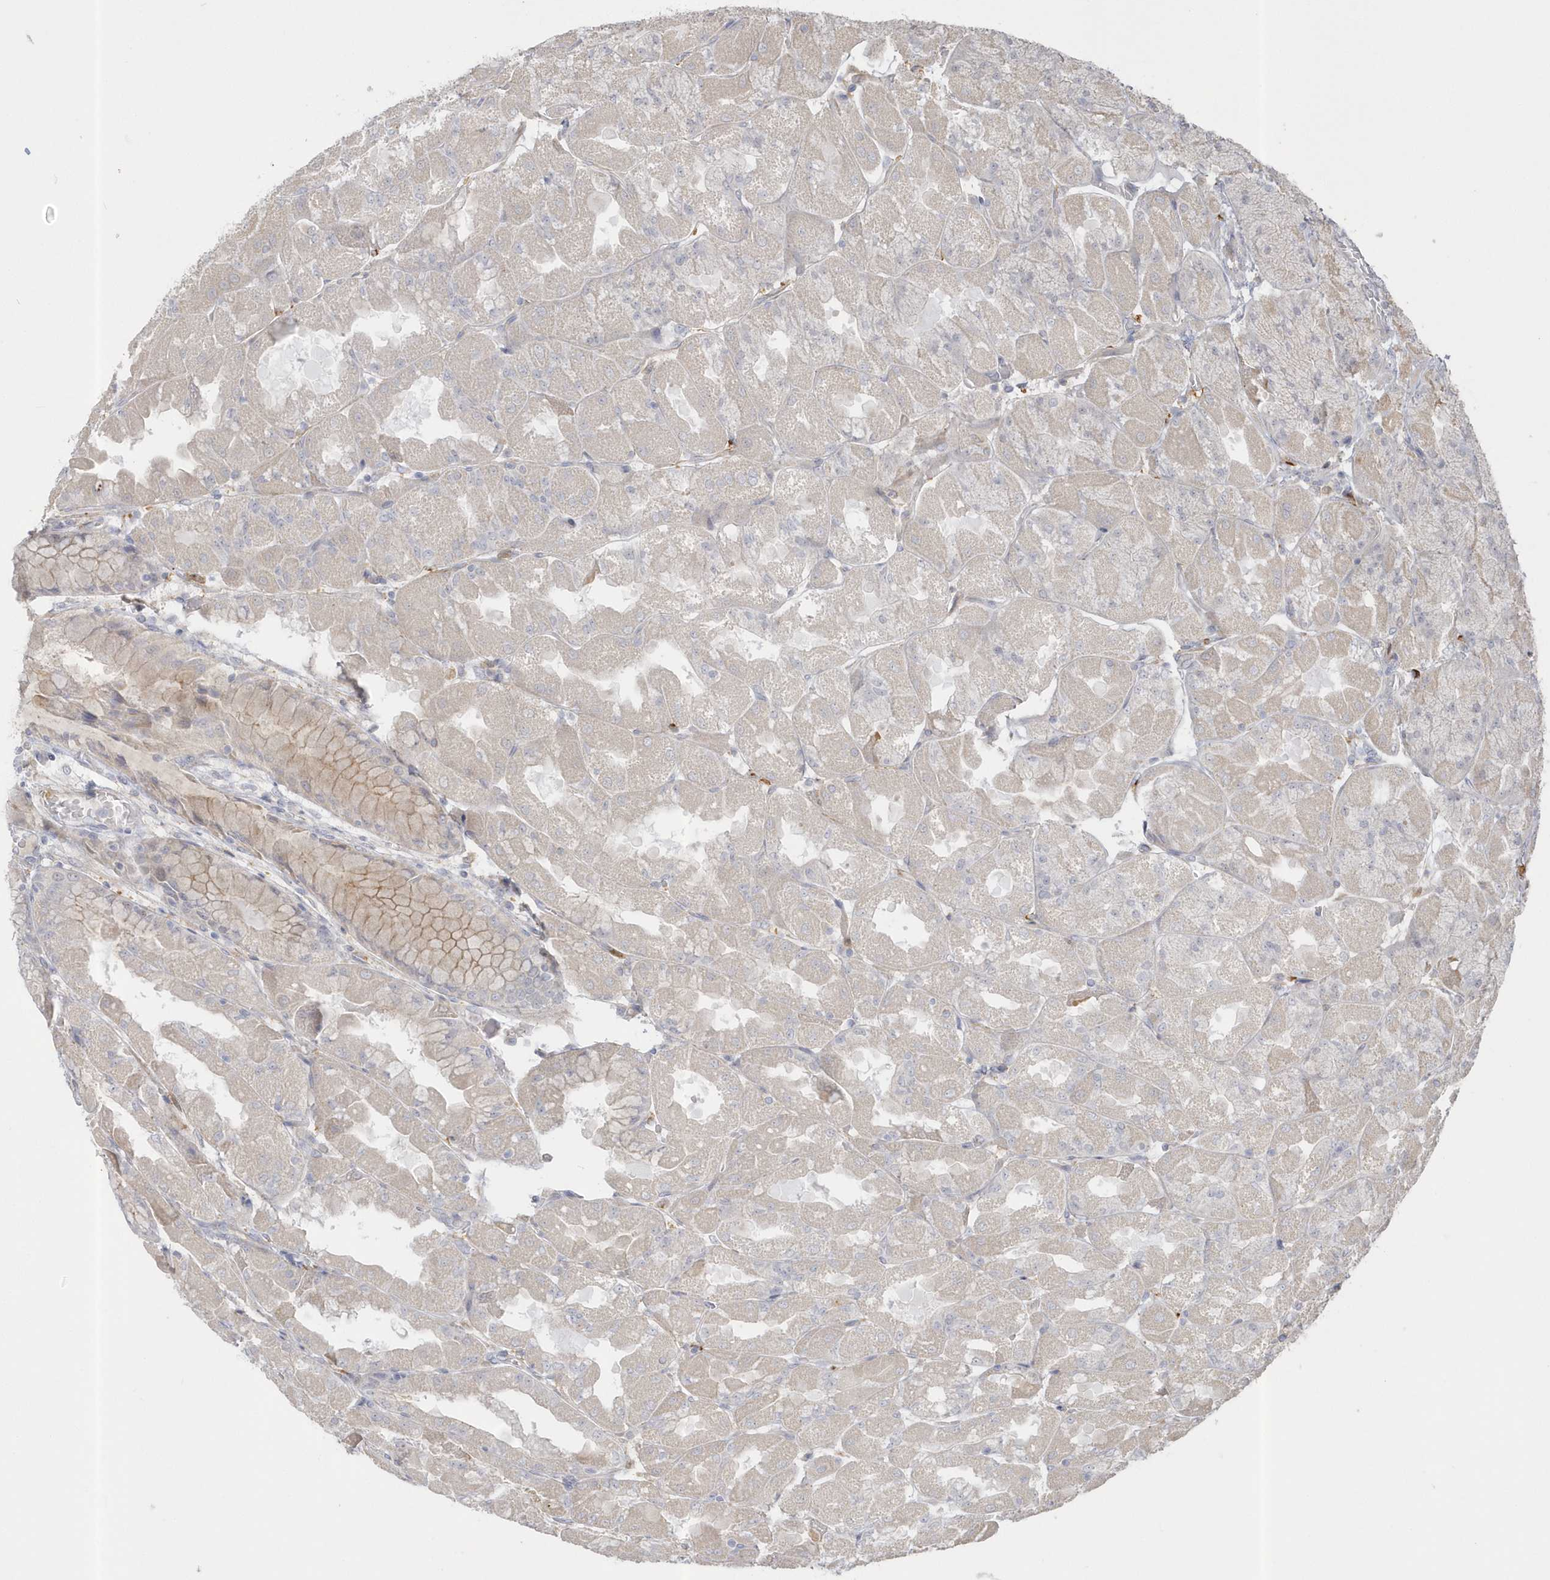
{"staining": {"intensity": "moderate", "quantity": "<25%", "location": "cytoplasmic/membranous,nuclear"}, "tissue": "stomach", "cell_type": "Glandular cells", "image_type": "normal", "snomed": [{"axis": "morphology", "description": "Normal tissue, NOS"}, {"axis": "topography", "description": "Stomach"}], "caption": "Protein staining by immunohistochemistry (IHC) displays moderate cytoplasmic/membranous,nuclear staining in approximately <25% of glandular cells in unremarkable stomach. The protein is shown in brown color, while the nuclei are stained blue.", "gene": "NAF1", "patient": {"sex": "female", "age": 61}}